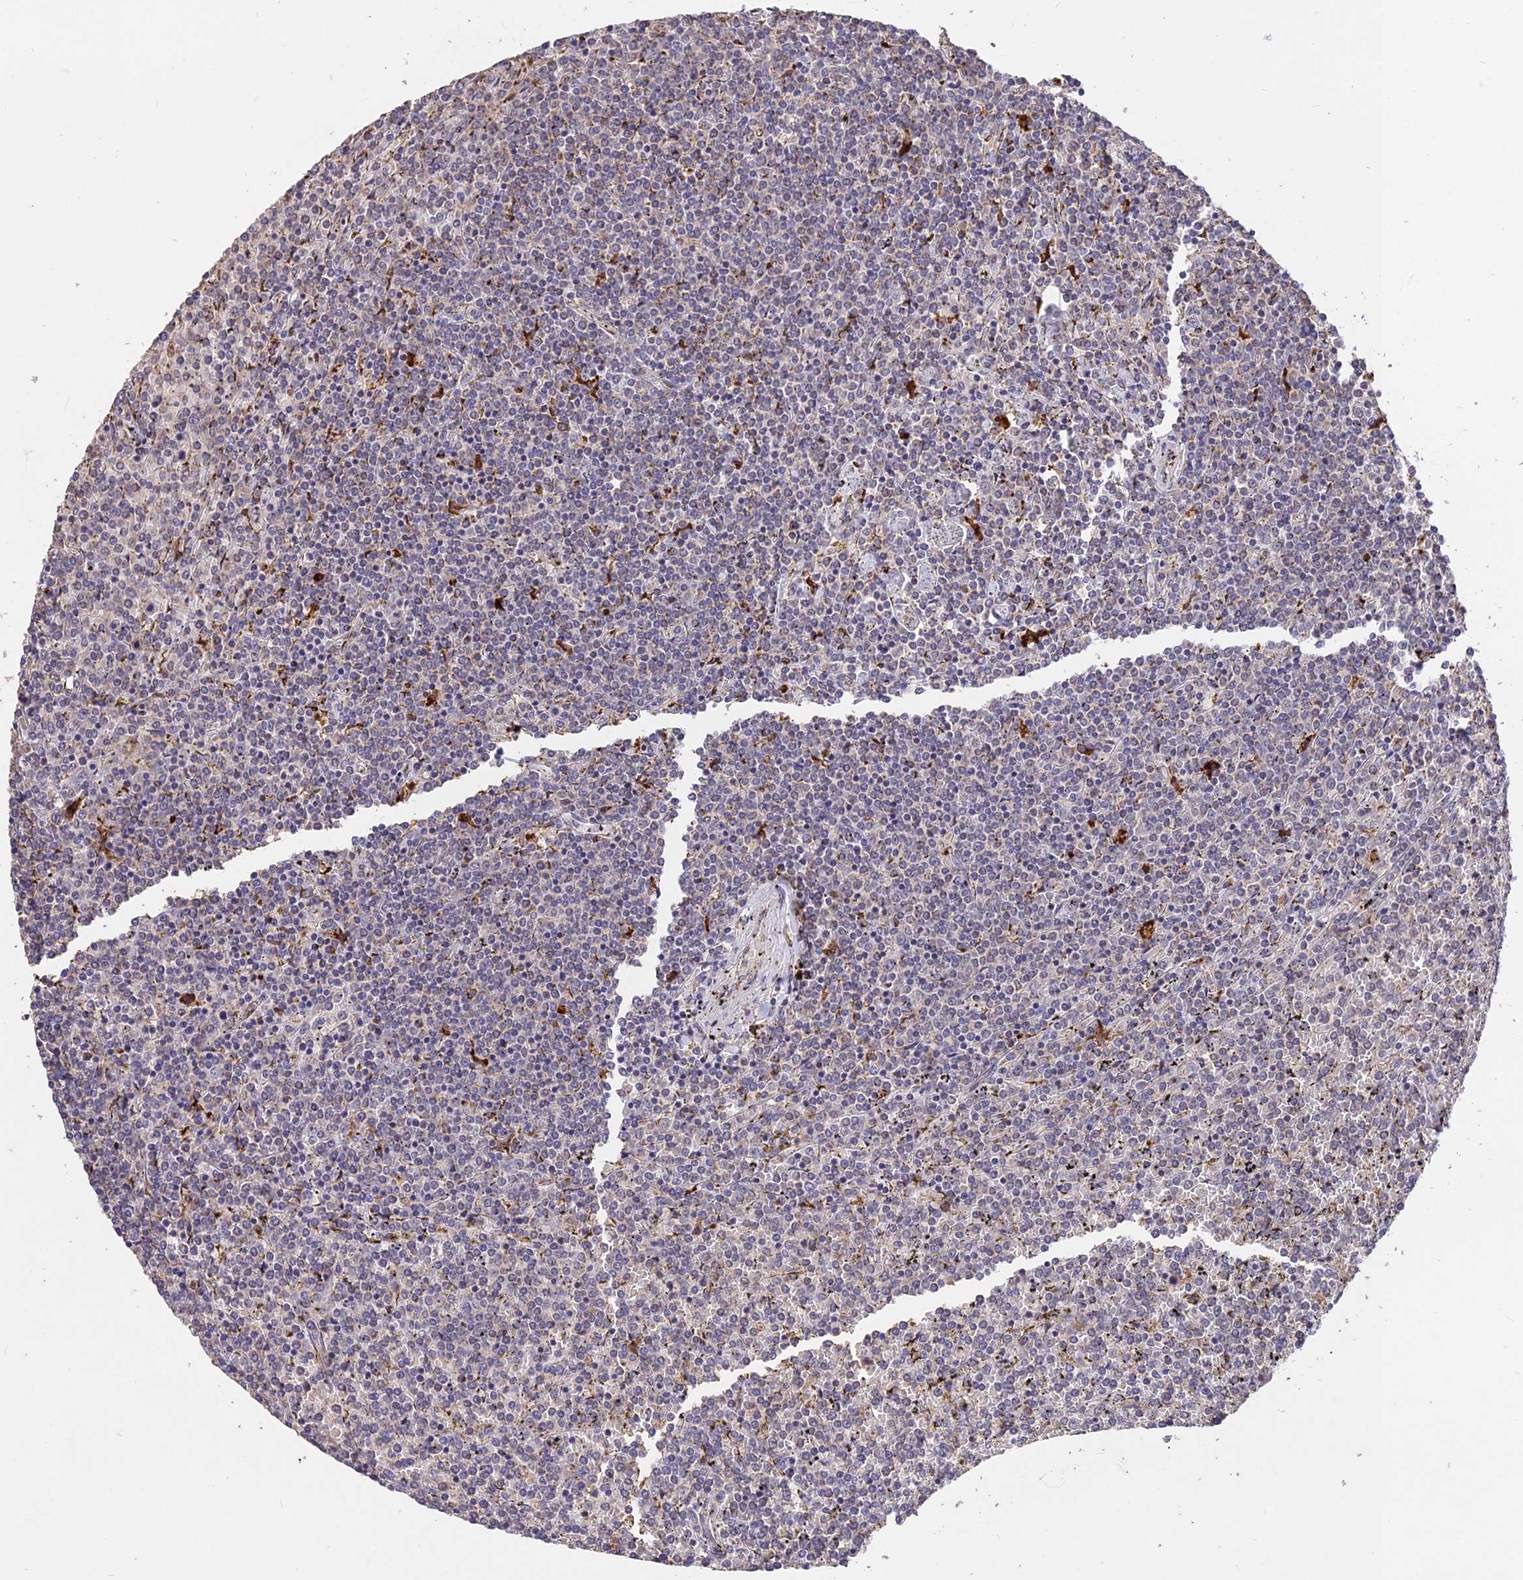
{"staining": {"intensity": "negative", "quantity": "none", "location": "none"}, "tissue": "lymphoma", "cell_type": "Tumor cells", "image_type": "cancer", "snomed": [{"axis": "morphology", "description": "Malignant lymphoma, non-Hodgkin's type, Low grade"}, {"axis": "topography", "description": "Spleen"}], "caption": "Immunohistochemical staining of lymphoma displays no significant positivity in tumor cells. (Brightfield microscopy of DAB IHC at high magnification).", "gene": "SDHD", "patient": {"sex": "female", "age": 19}}